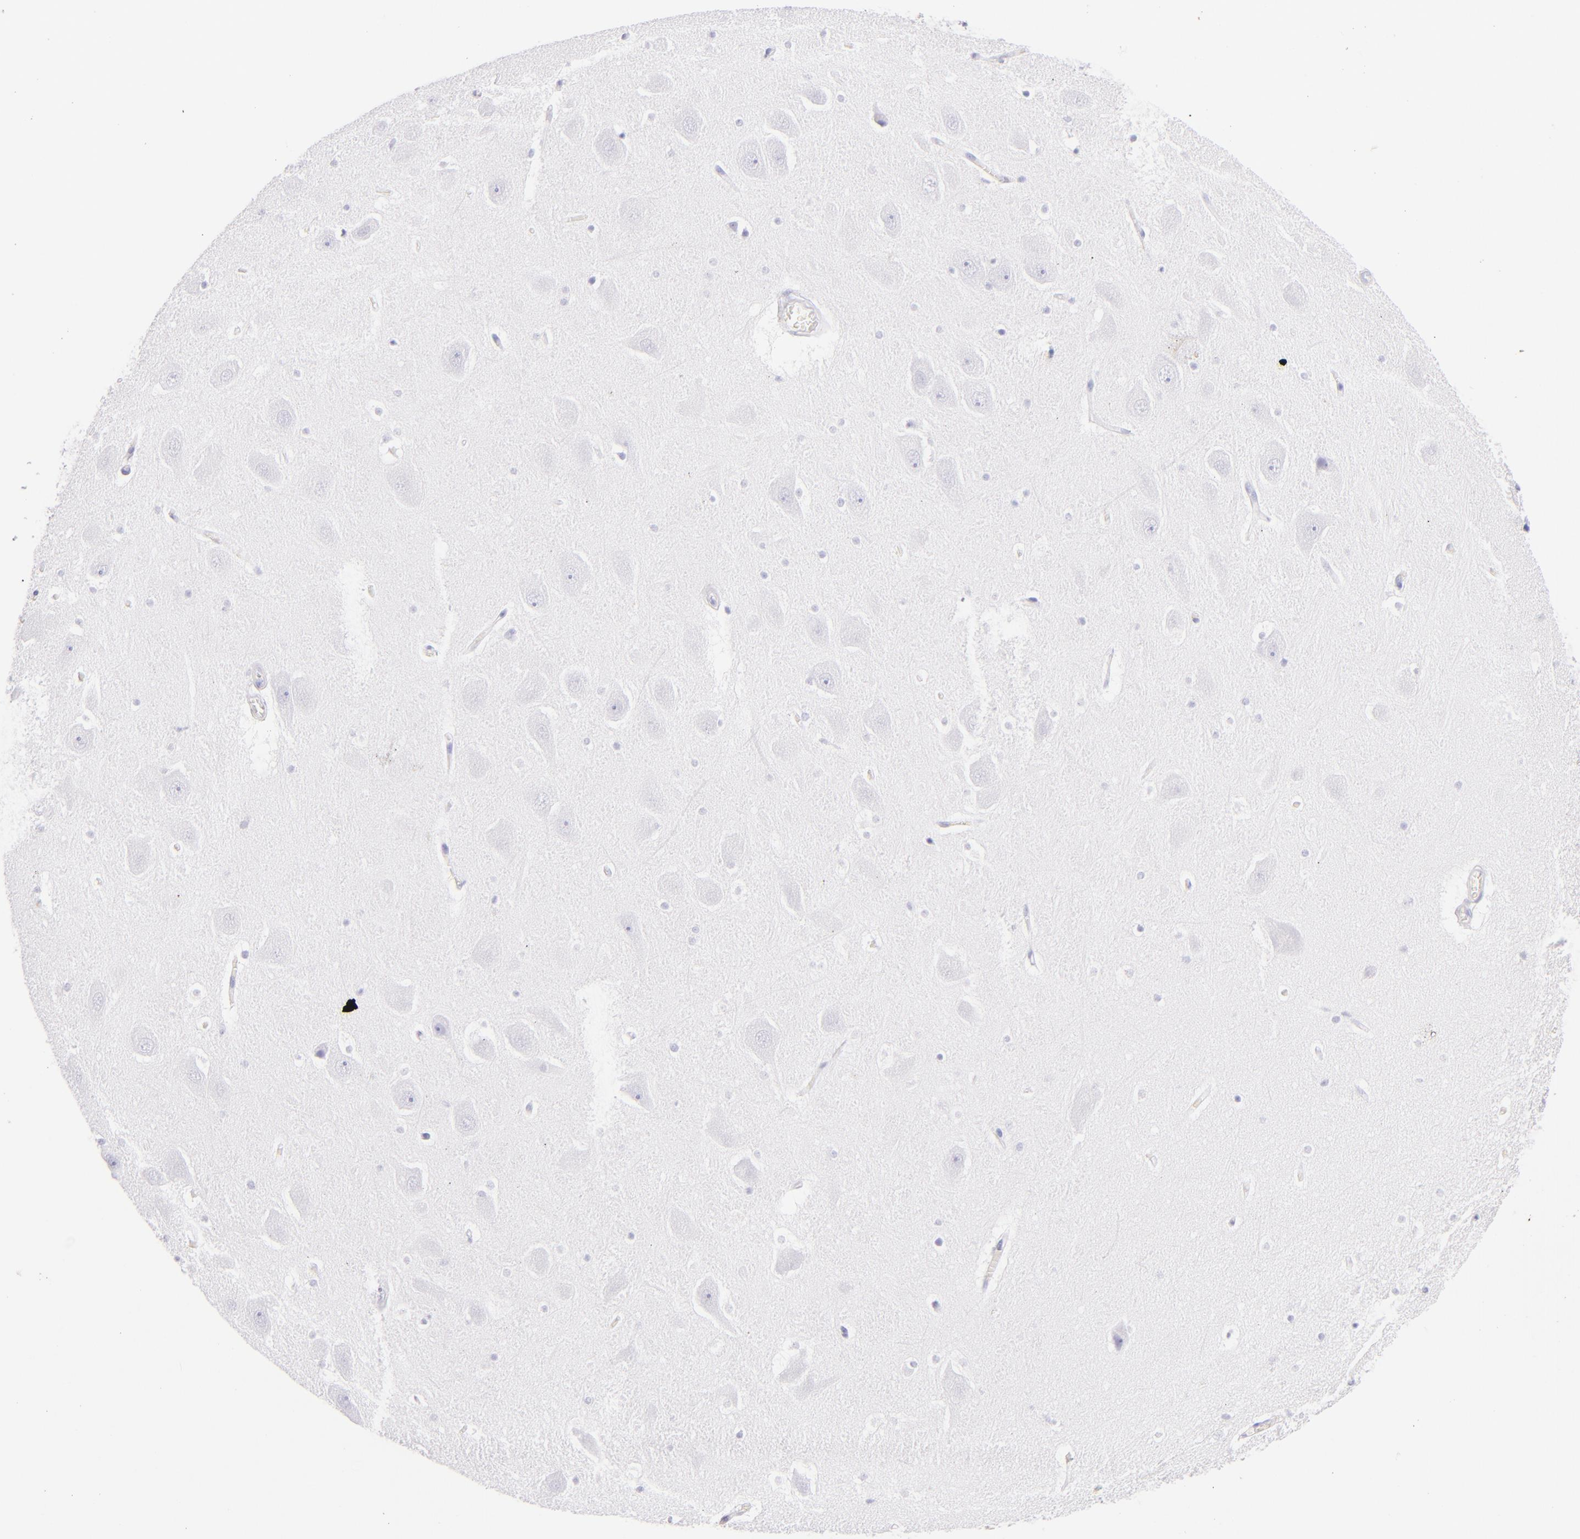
{"staining": {"intensity": "negative", "quantity": "none", "location": "none"}, "tissue": "hippocampus", "cell_type": "Glial cells", "image_type": "normal", "snomed": [{"axis": "morphology", "description": "Normal tissue, NOS"}, {"axis": "topography", "description": "Hippocampus"}], "caption": "Immunohistochemistry photomicrograph of normal human hippocampus stained for a protein (brown), which displays no staining in glial cells.", "gene": "SDC1", "patient": {"sex": "male", "age": 45}}